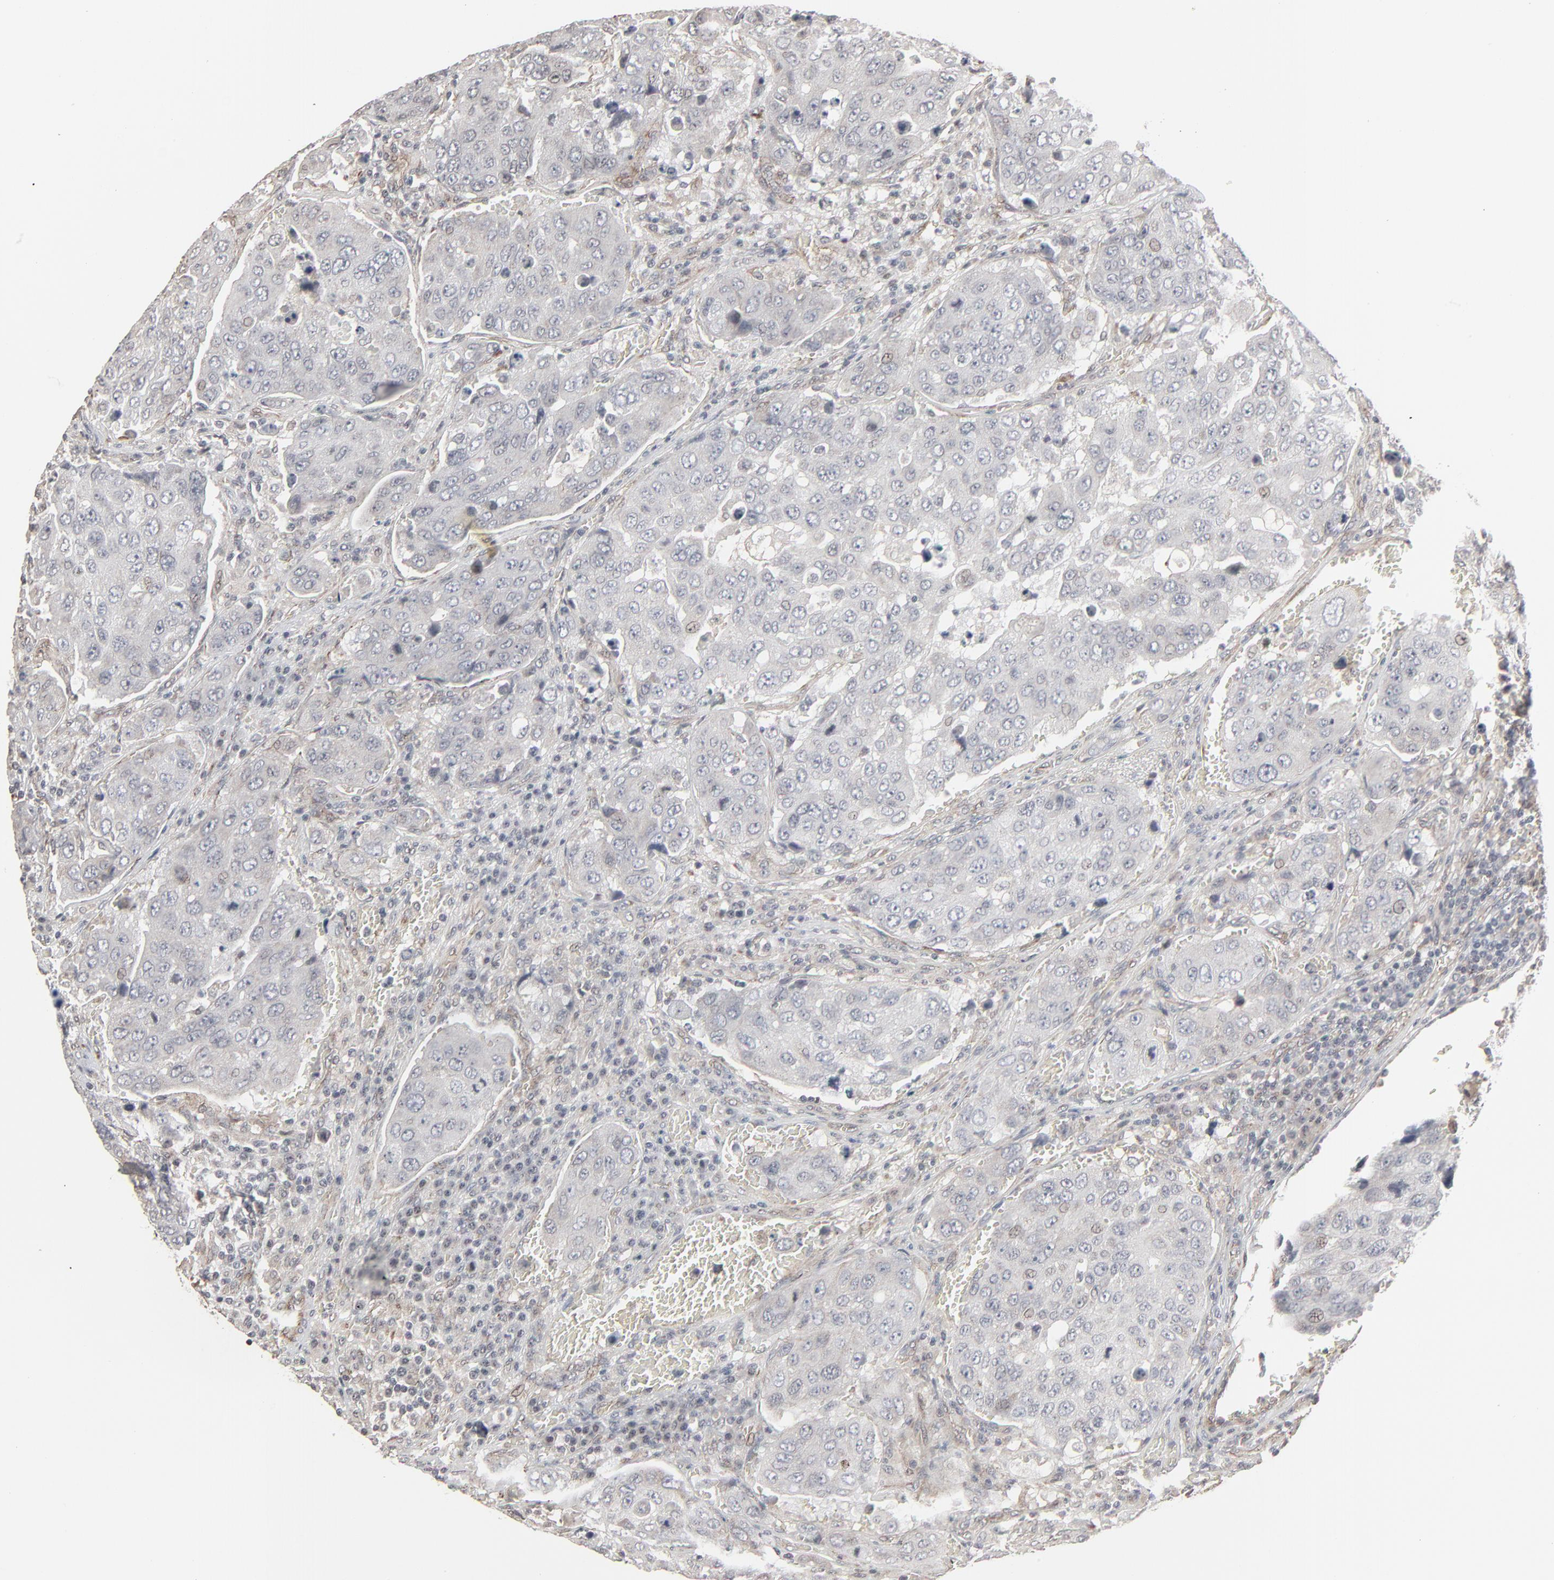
{"staining": {"intensity": "negative", "quantity": "none", "location": "none"}, "tissue": "urothelial cancer", "cell_type": "Tumor cells", "image_type": "cancer", "snomed": [{"axis": "morphology", "description": "Urothelial carcinoma, High grade"}, {"axis": "topography", "description": "Lymph node"}, {"axis": "topography", "description": "Urinary bladder"}], "caption": "DAB immunohistochemical staining of urothelial cancer displays no significant expression in tumor cells.", "gene": "CTNND1", "patient": {"sex": "male", "age": 51}}